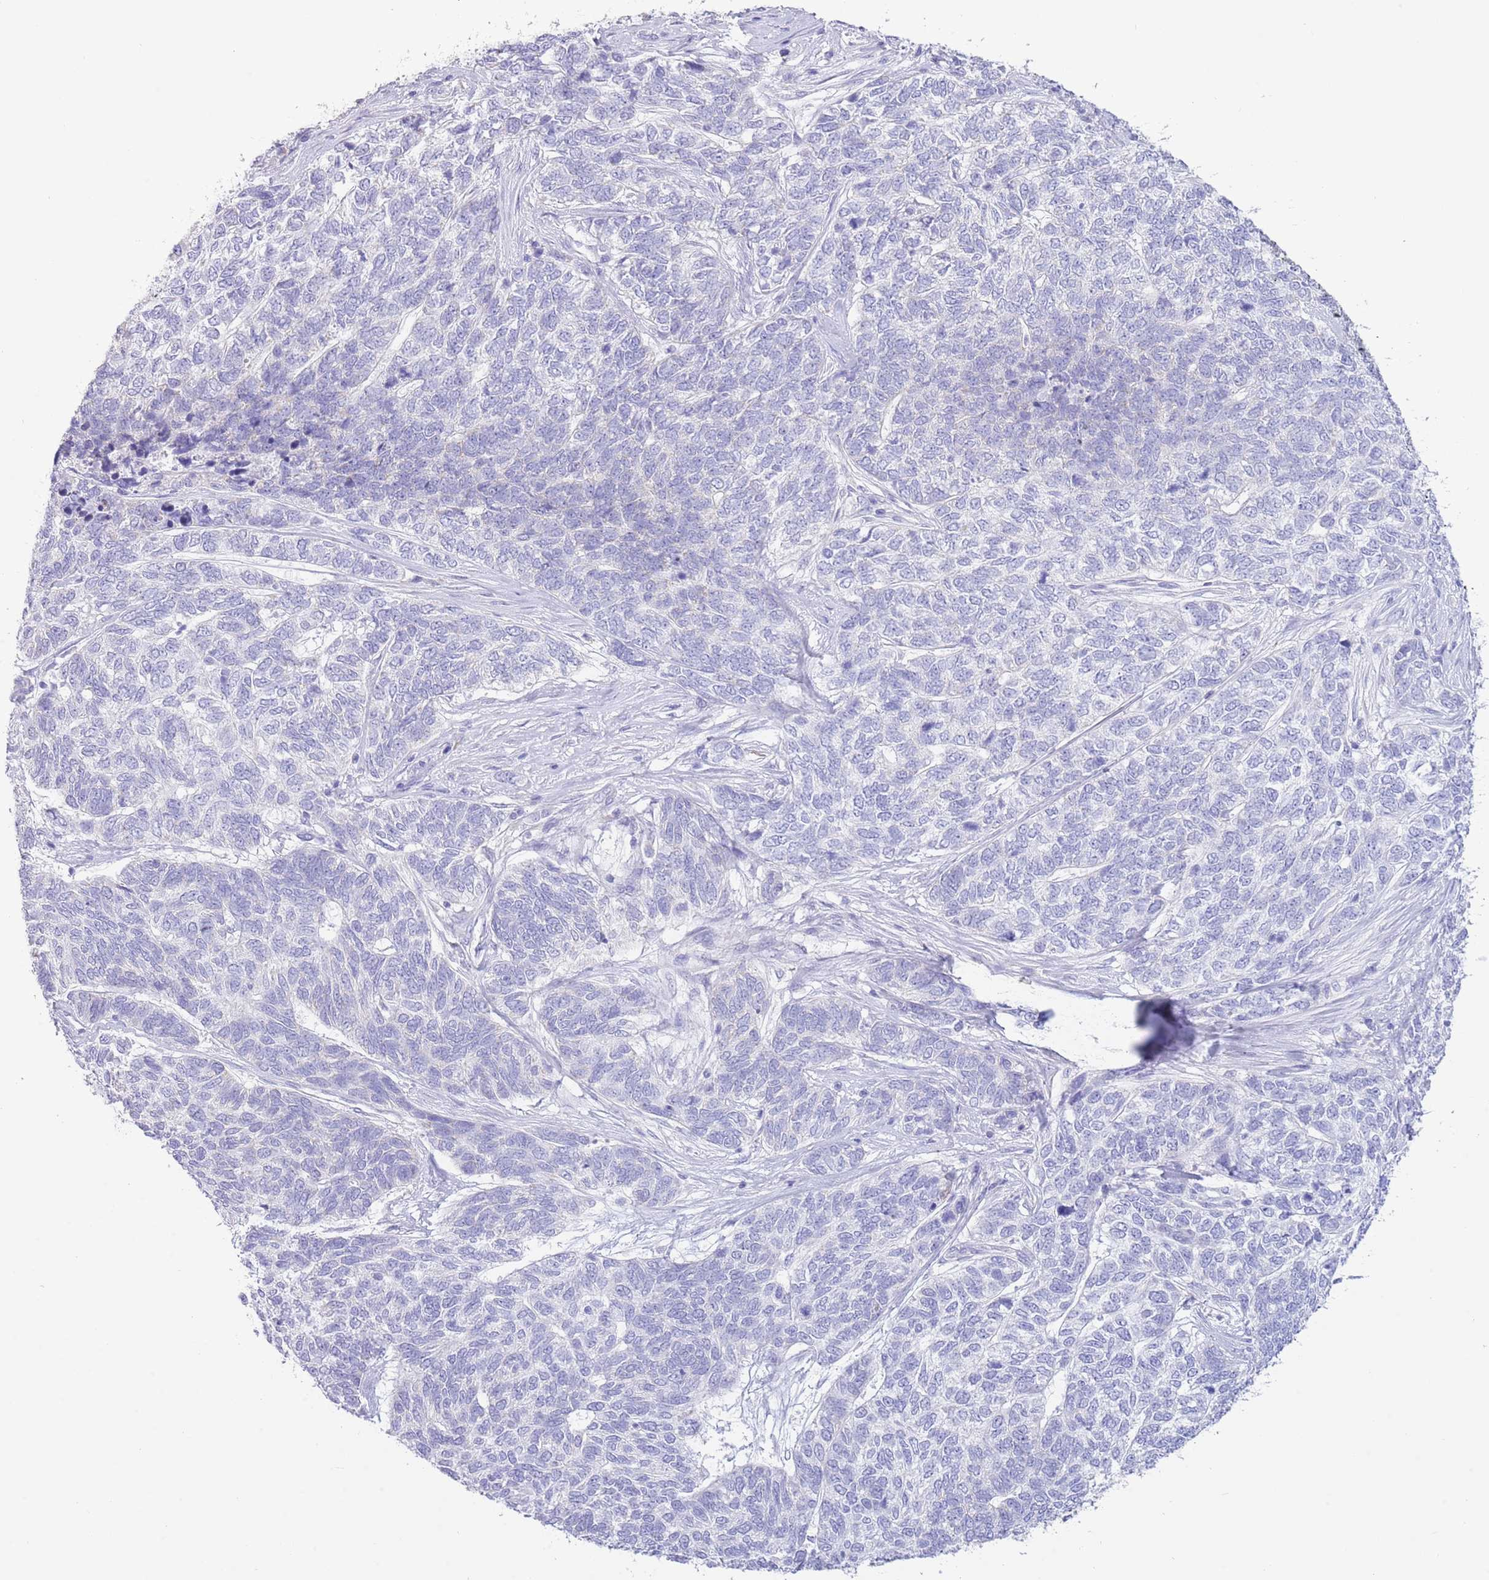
{"staining": {"intensity": "negative", "quantity": "none", "location": "none"}, "tissue": "skin cancer", "cell_type": "Tumor cells", "image_type": "cancer", "snomed": [{"axis": "morphology", "description": "Basal cell carcinoma"}, {"axis": "topography", "description": "Skin"}], "caption": "An immunohistochemistry micrograph of skin cancer (basal cell carcinoma) is shown. There is no staining in tumor cells of skin cancer (basal cell carcinoma). Nuclei are stained in blue.", "gene": "ACR", "patient": {"sex": "female", "age": 65}}